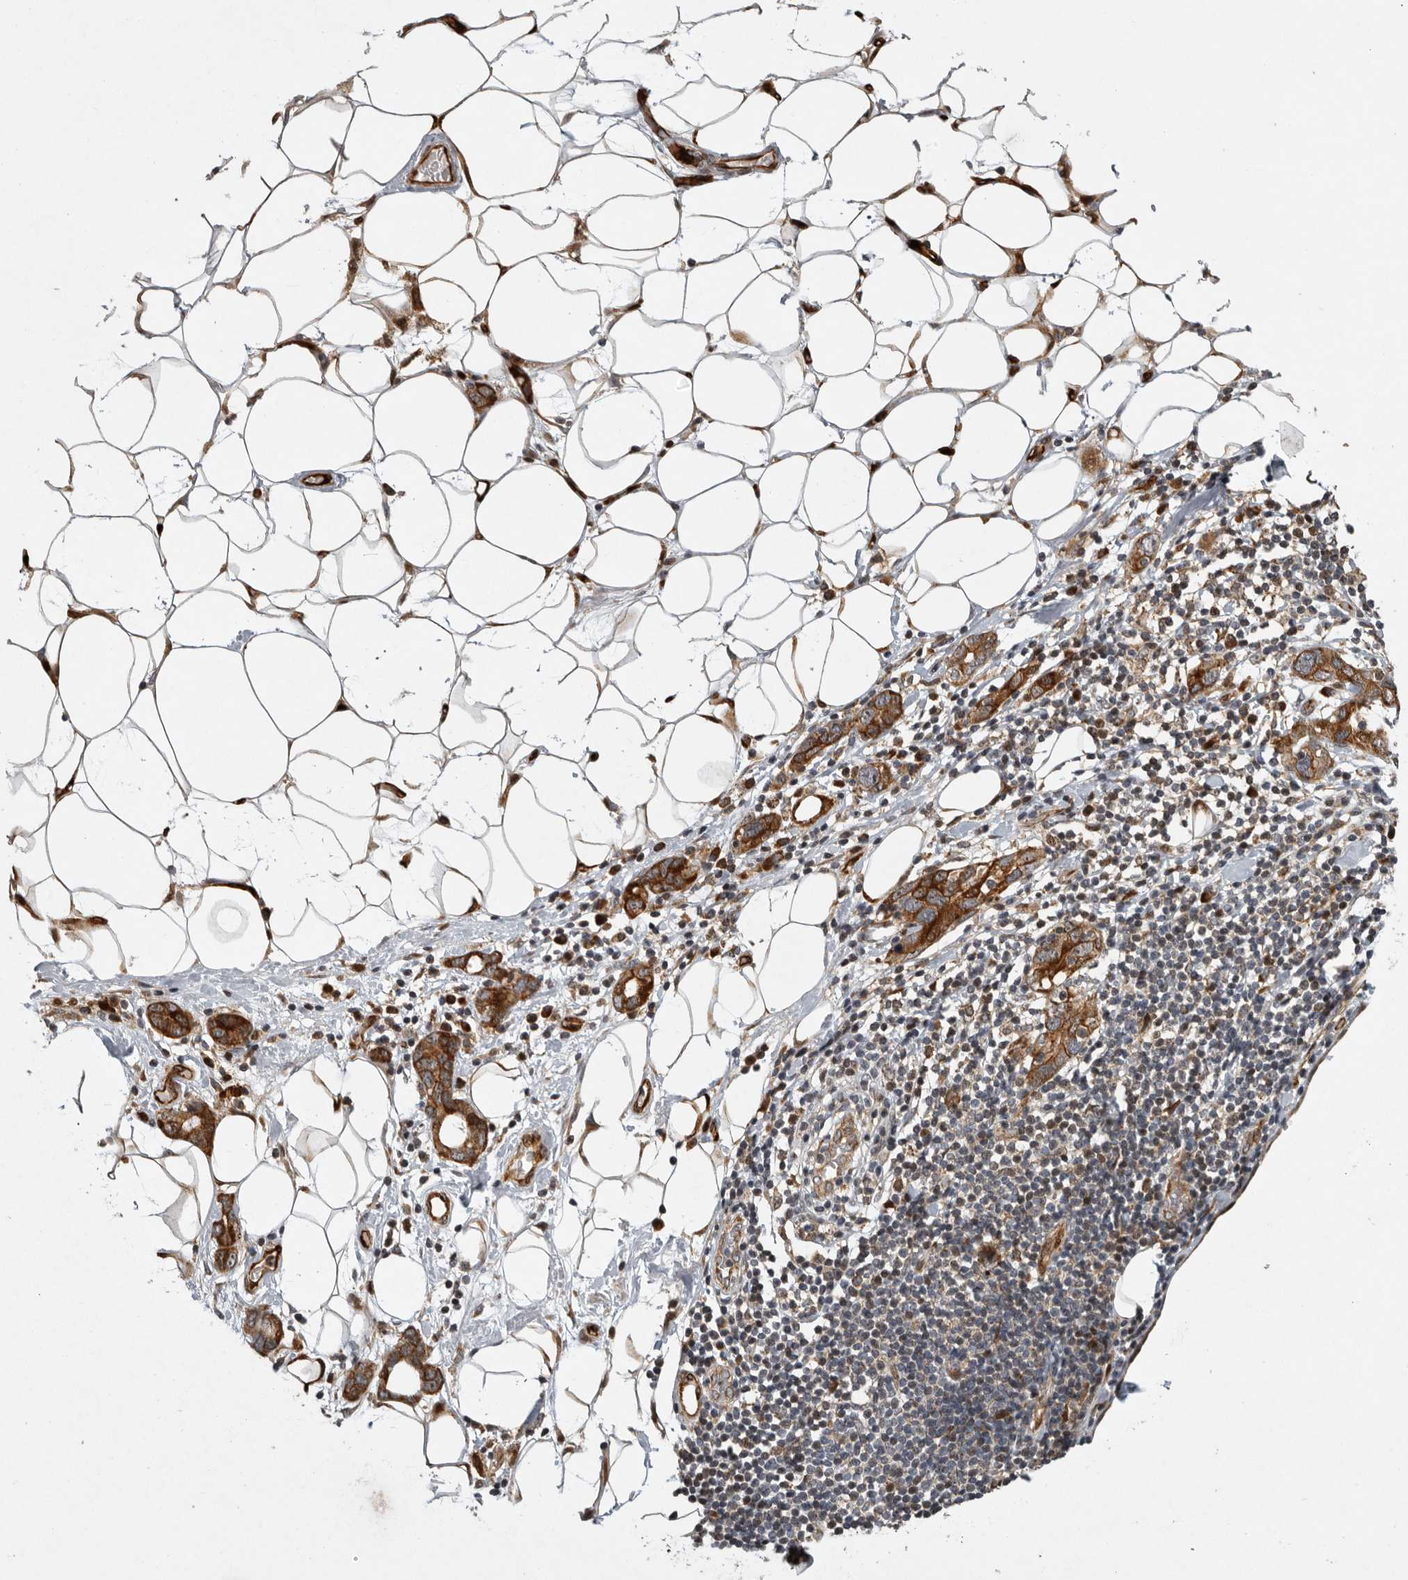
{"staining": {"intensity": "strong", "quantity": ">75%", "location": "cytoplasmic/membranous"}, "tissue": "stomach cancer", "cell_type": "Tumor cells", "image_type": "cancer", "snomed": [{"axis": "morphology", "description": "Adenocarcinoma, NOS"}, {"axis": "topography", "description": "Stomach, lower"}], "caption": "Adenocarcinoma (stomach) stained for a protein (brown) displays strong cytoplasmic/membranous positive expression in approximately >75% of tumor cells.", "gene": "MPDZ", "patient": {"sex": "female", "age": 93}}